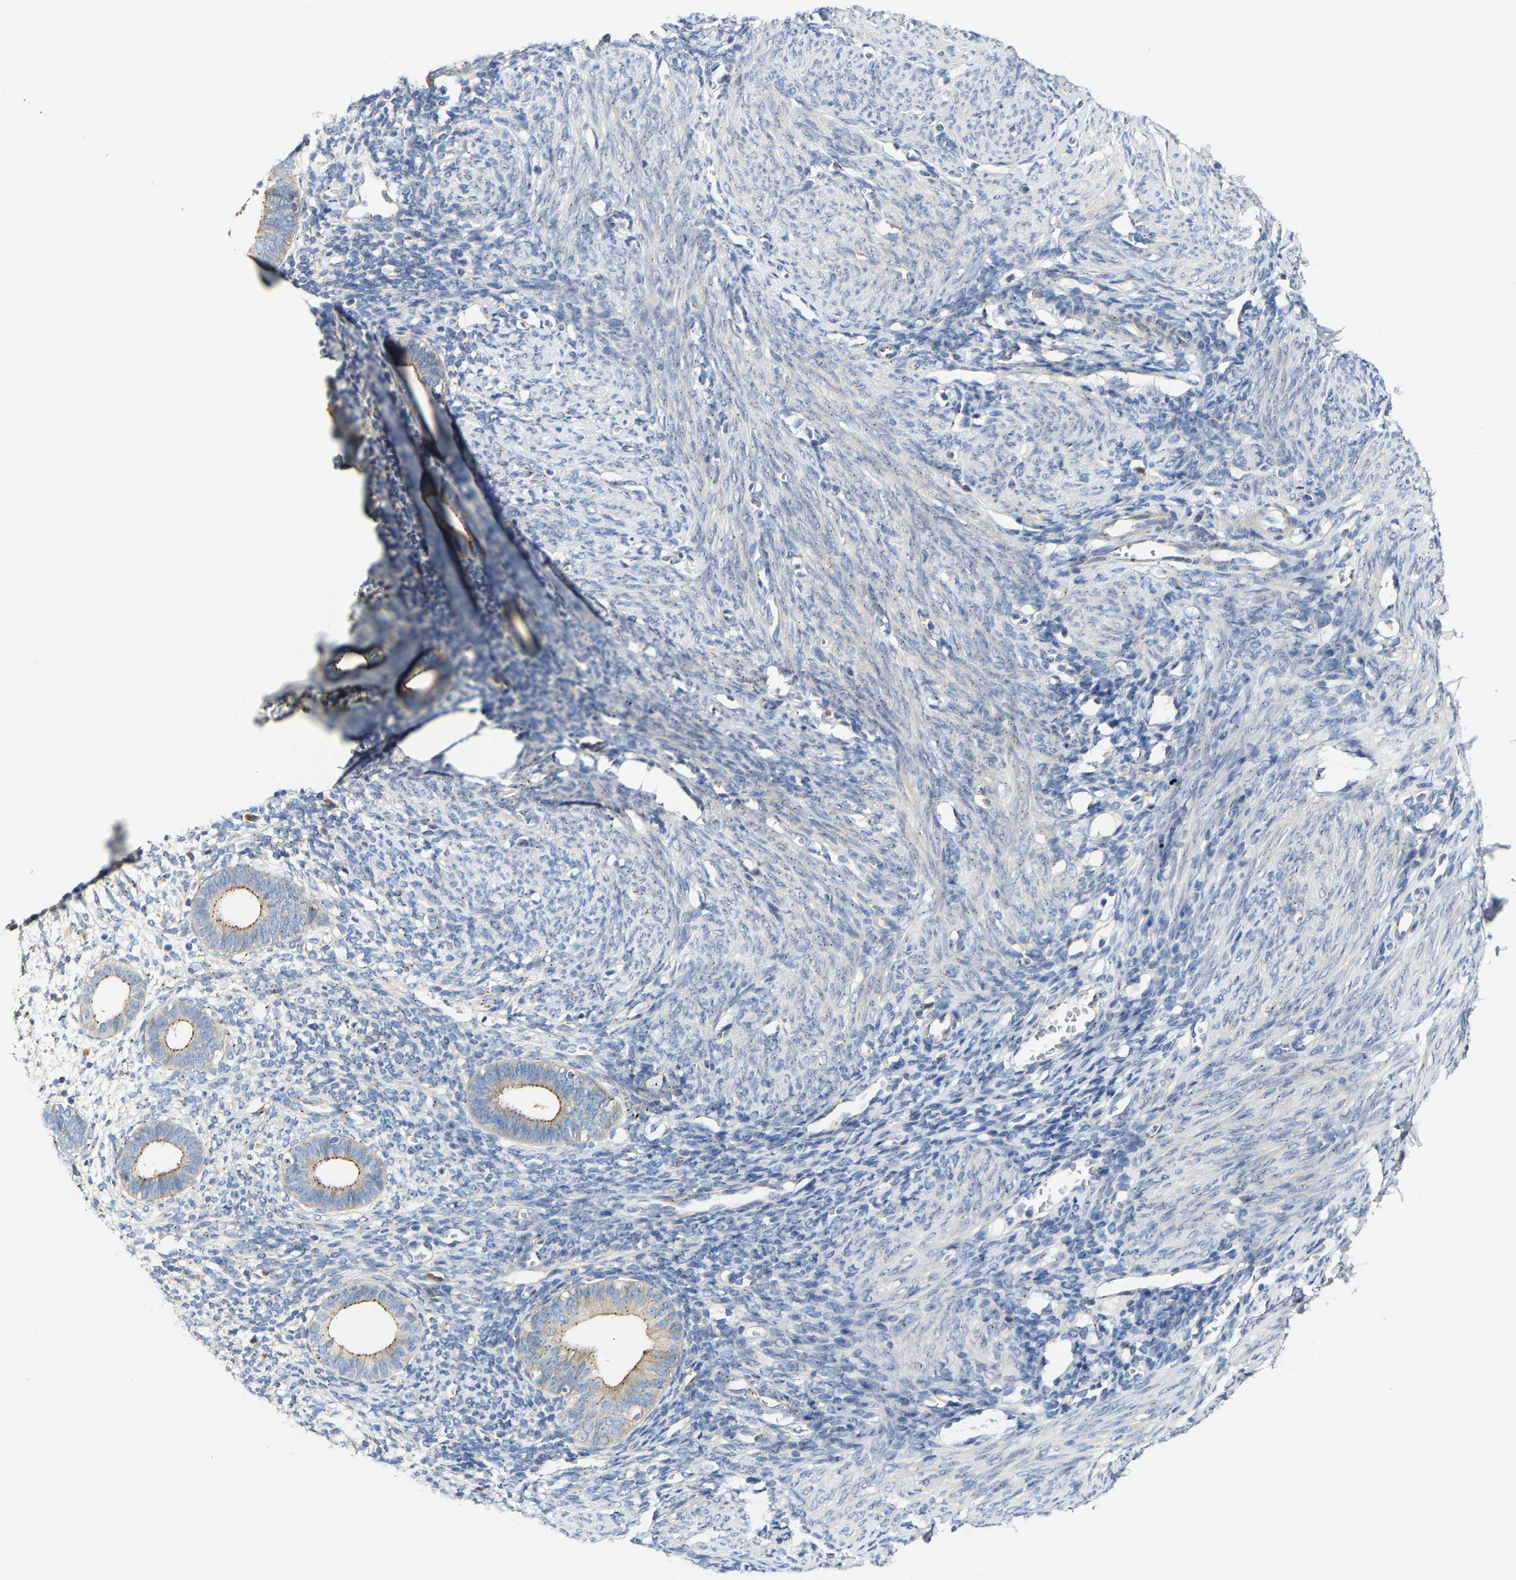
{"staining": {"intensity": "weak", "quantity": "<25%", "location": "cytoplasmic/membranous"}, "tissue": "endometrium", "cell_type": "Cells in endometrial stroma", "image_type": "normal", "snomed": [{"axis": "morphology", "description": "Normal tissue, NOS"}, {"axis": "morphology", "description": "Adenocarcinoma, NOS"}, {"axis": "topography", "description": "Endometrium"}], "caption": "High magnification brightfield microscopy of unremarkable endometrium stained with DAB (brown) and counterstained with hematoxylin (blue): cells in endometrial stroma show no significant expression. (Stains: DAB (3,3'-diaminobenzidine) immunohistochemistry (IHC) with hematoxylin counter stain, Microscopy: brightfield microscopy at high magnification).", "gene": "PCNT", "patient": {"sex": "female", "age": 57}}